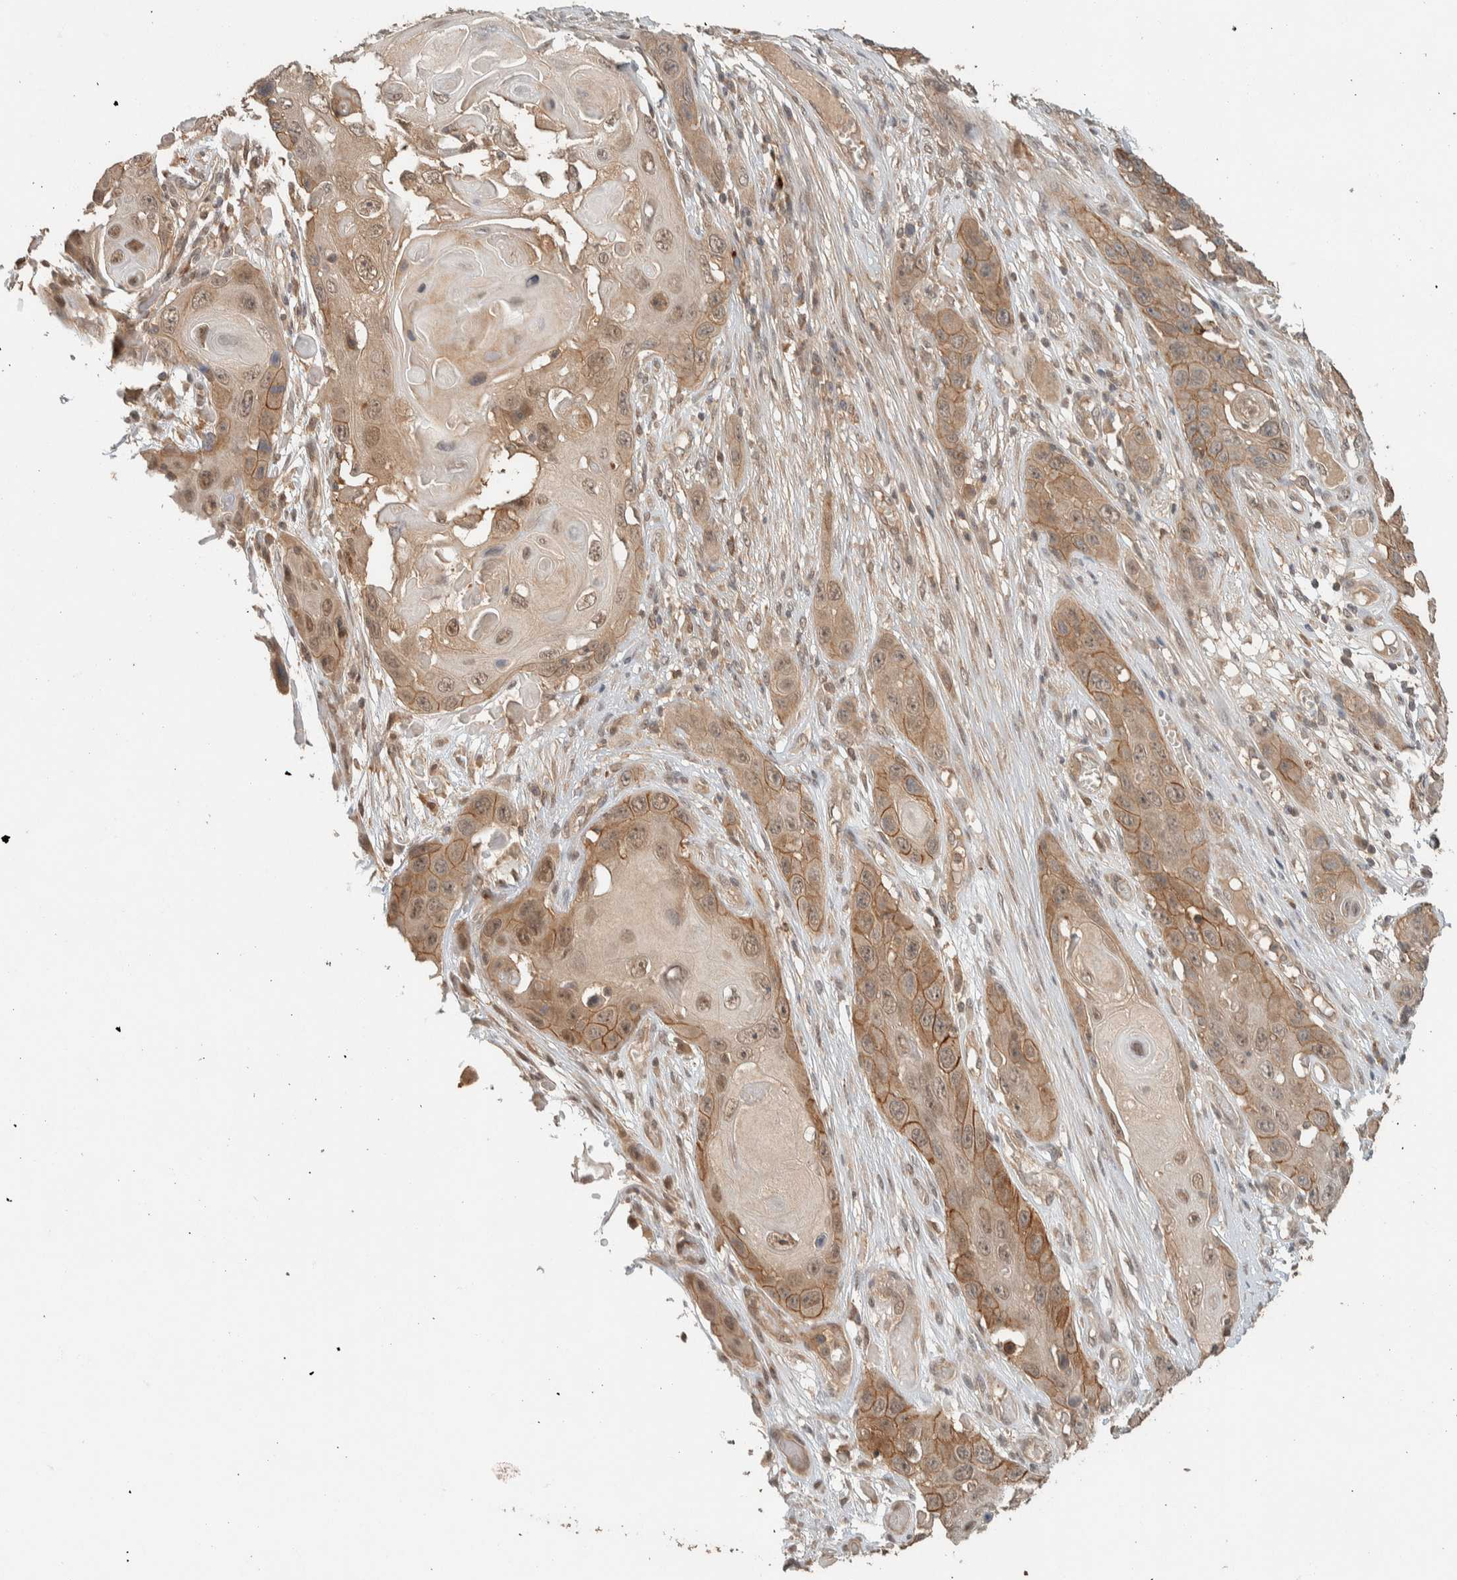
{"staining": {"intensity": "moderate", "quantity": ">75%", "location": "cytoplasmic/membranous,nuclear"}, "tissue": "skin cancer", "cell_type": "Tumor cells", "image_type": "cancer", "snomed": [{"axis": "morphology", "description": "Squamous cell carcinoma, NOS"}, {"axis": "topography", "description": "Skin"}], "caption": "A medium amount of moderate cytoplasmic/membranous and nuclear positivity is appreciated in about >75% of tumor cells in skin squamous cell carcinoma tissue. (DAB (3,3'-diaminobenzidine) = brown stain, brightfield microscopy at high magnification).", "gene": "ZNF567", "patient": {"sex": "male", "age": 55}}